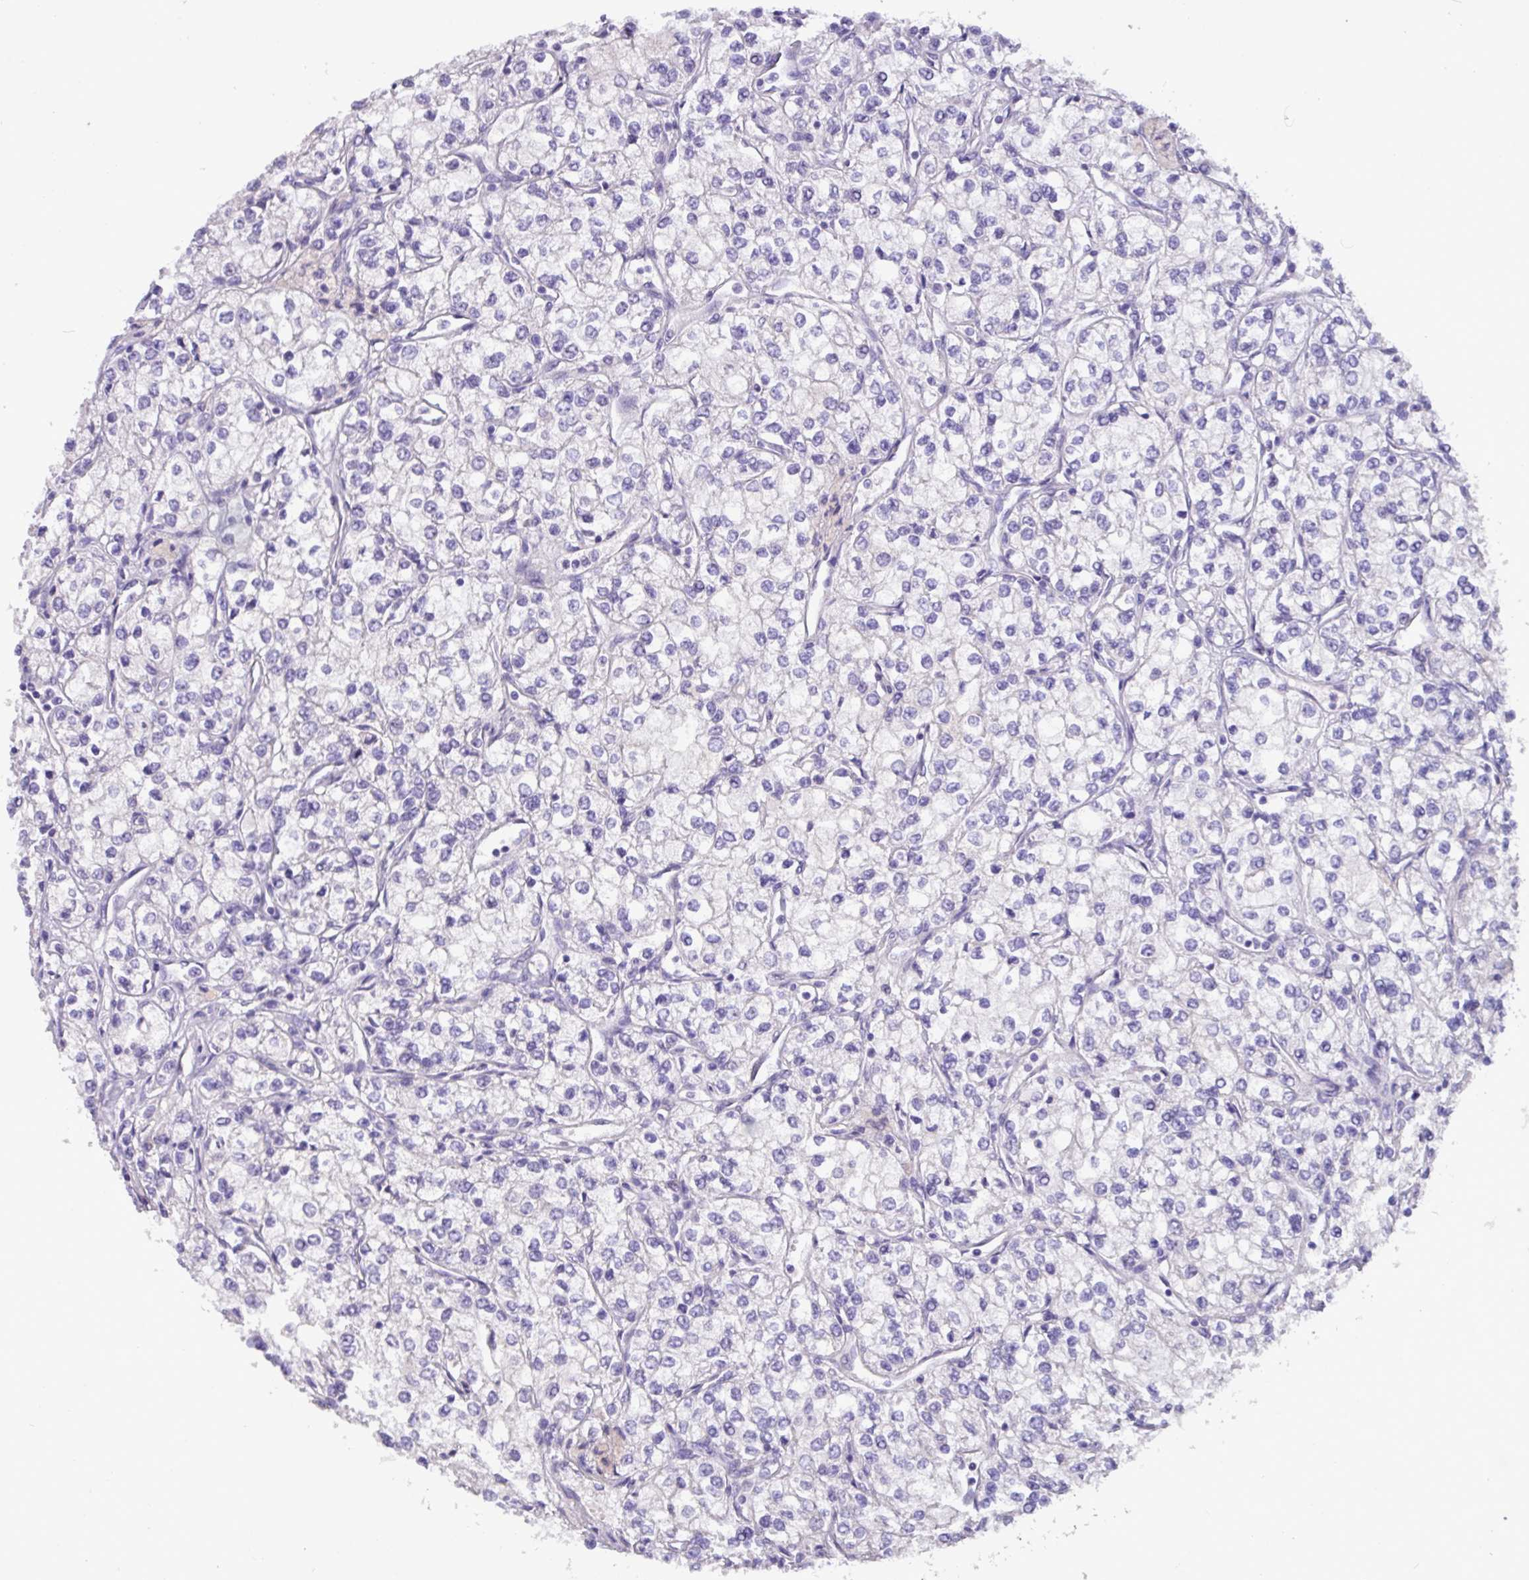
{"staining": {"intensity": "negative", "quantity": "none", "location": "none"}, "tissue": "liver cancer", "cell_type": "Tumor cells", "image_type": "cancer", "snomed": [{"axis": "morphology", "description": "Carcinoma, Hepatocellular, NOS"}, {"axis": "topography", "description": "Liver"}], "caption": "Tumor cells show no significant protein expression in liver hepatocellular carcinoma. (IHC, brightfield microscopy, high magnification).", "gene": "EPCAM", "patient": {"sex": "male", "age": 55}}